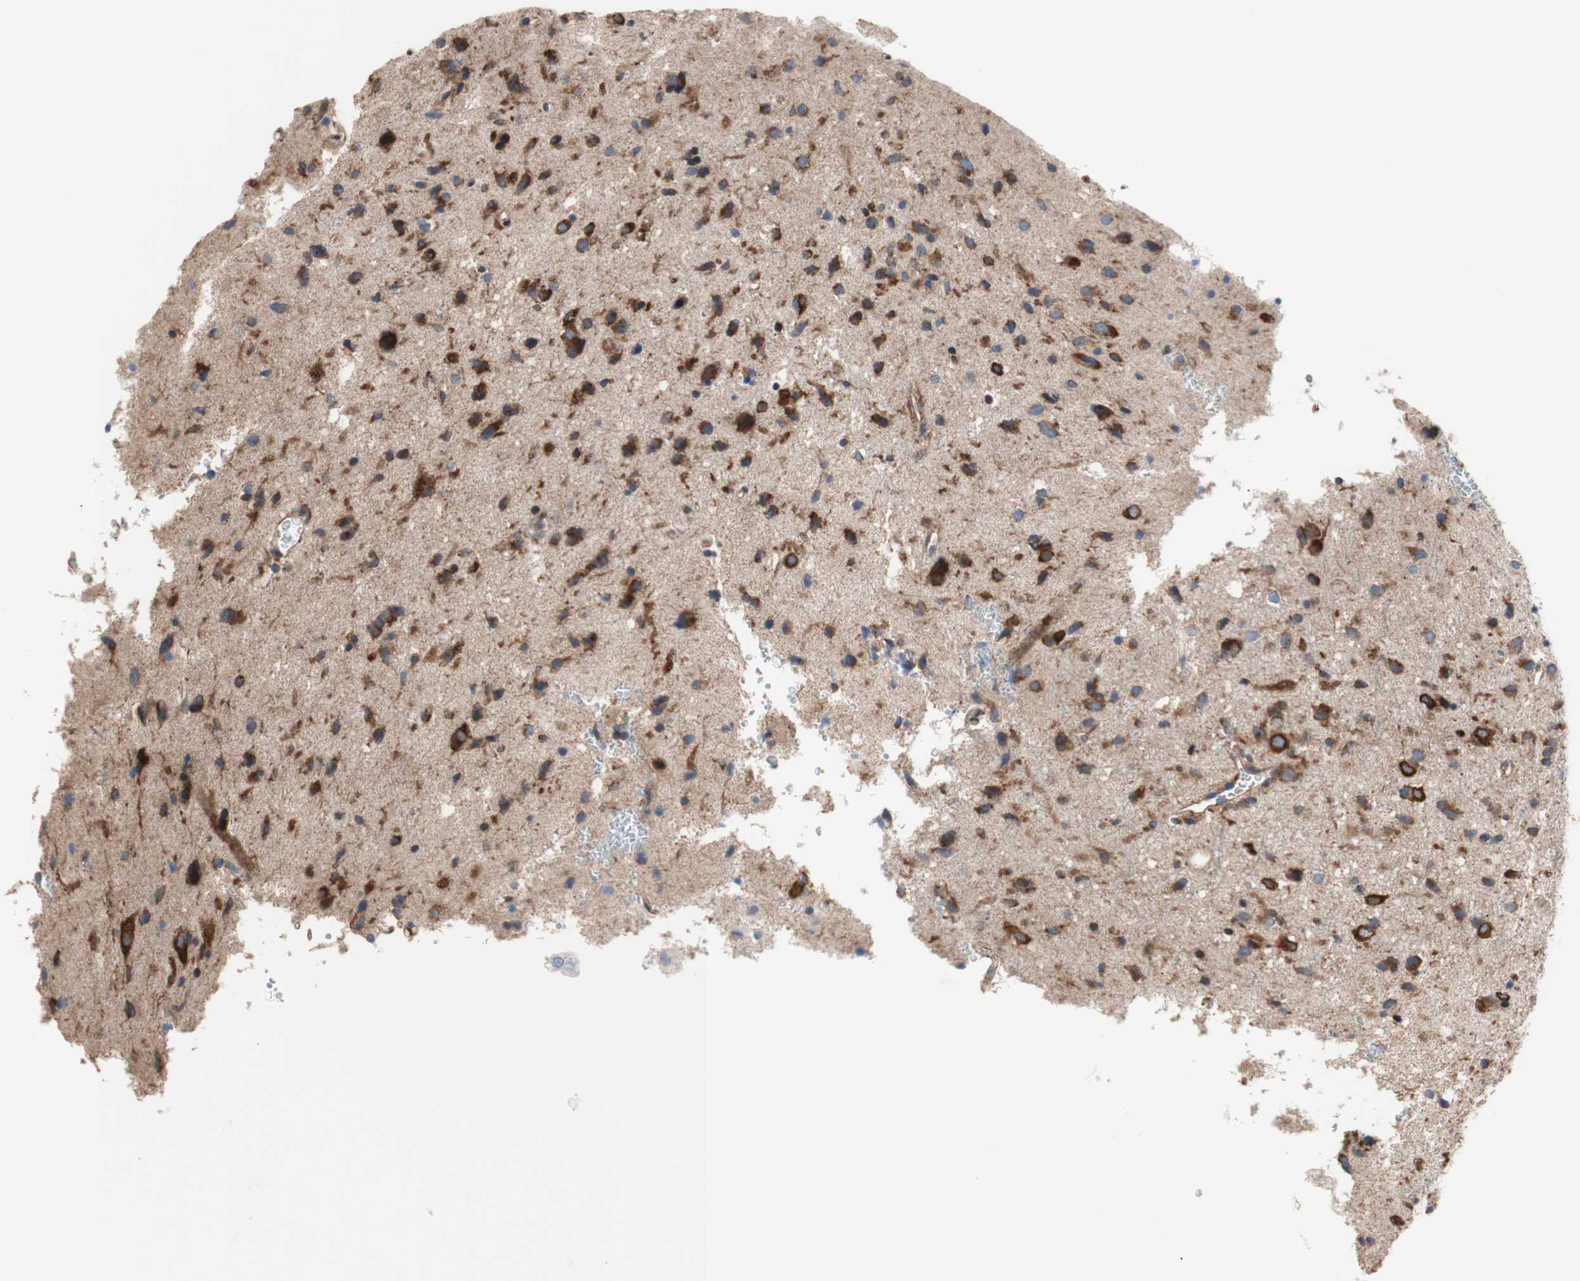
{"staining": {"intensity": "strong", "quantity": "25%-75%", "location": "cytoplasmic/membranous"}, "tissue": "glioma", "cell_type": "Tumor cells", "image_type": "cancer", "snomed": [{"axis": "morphology", "description": "Glioma, malignant, Low grade"}, {"axis": "topography", "description": "Brain"}], "caption": "Strong cytoplasmic/membranous staining for a protein is seen in about 25%-75% of tumor cells of glioma using immunohistochemistry.", "gene": "FMR1", "patient": {"sex": "male", "age": 77}}